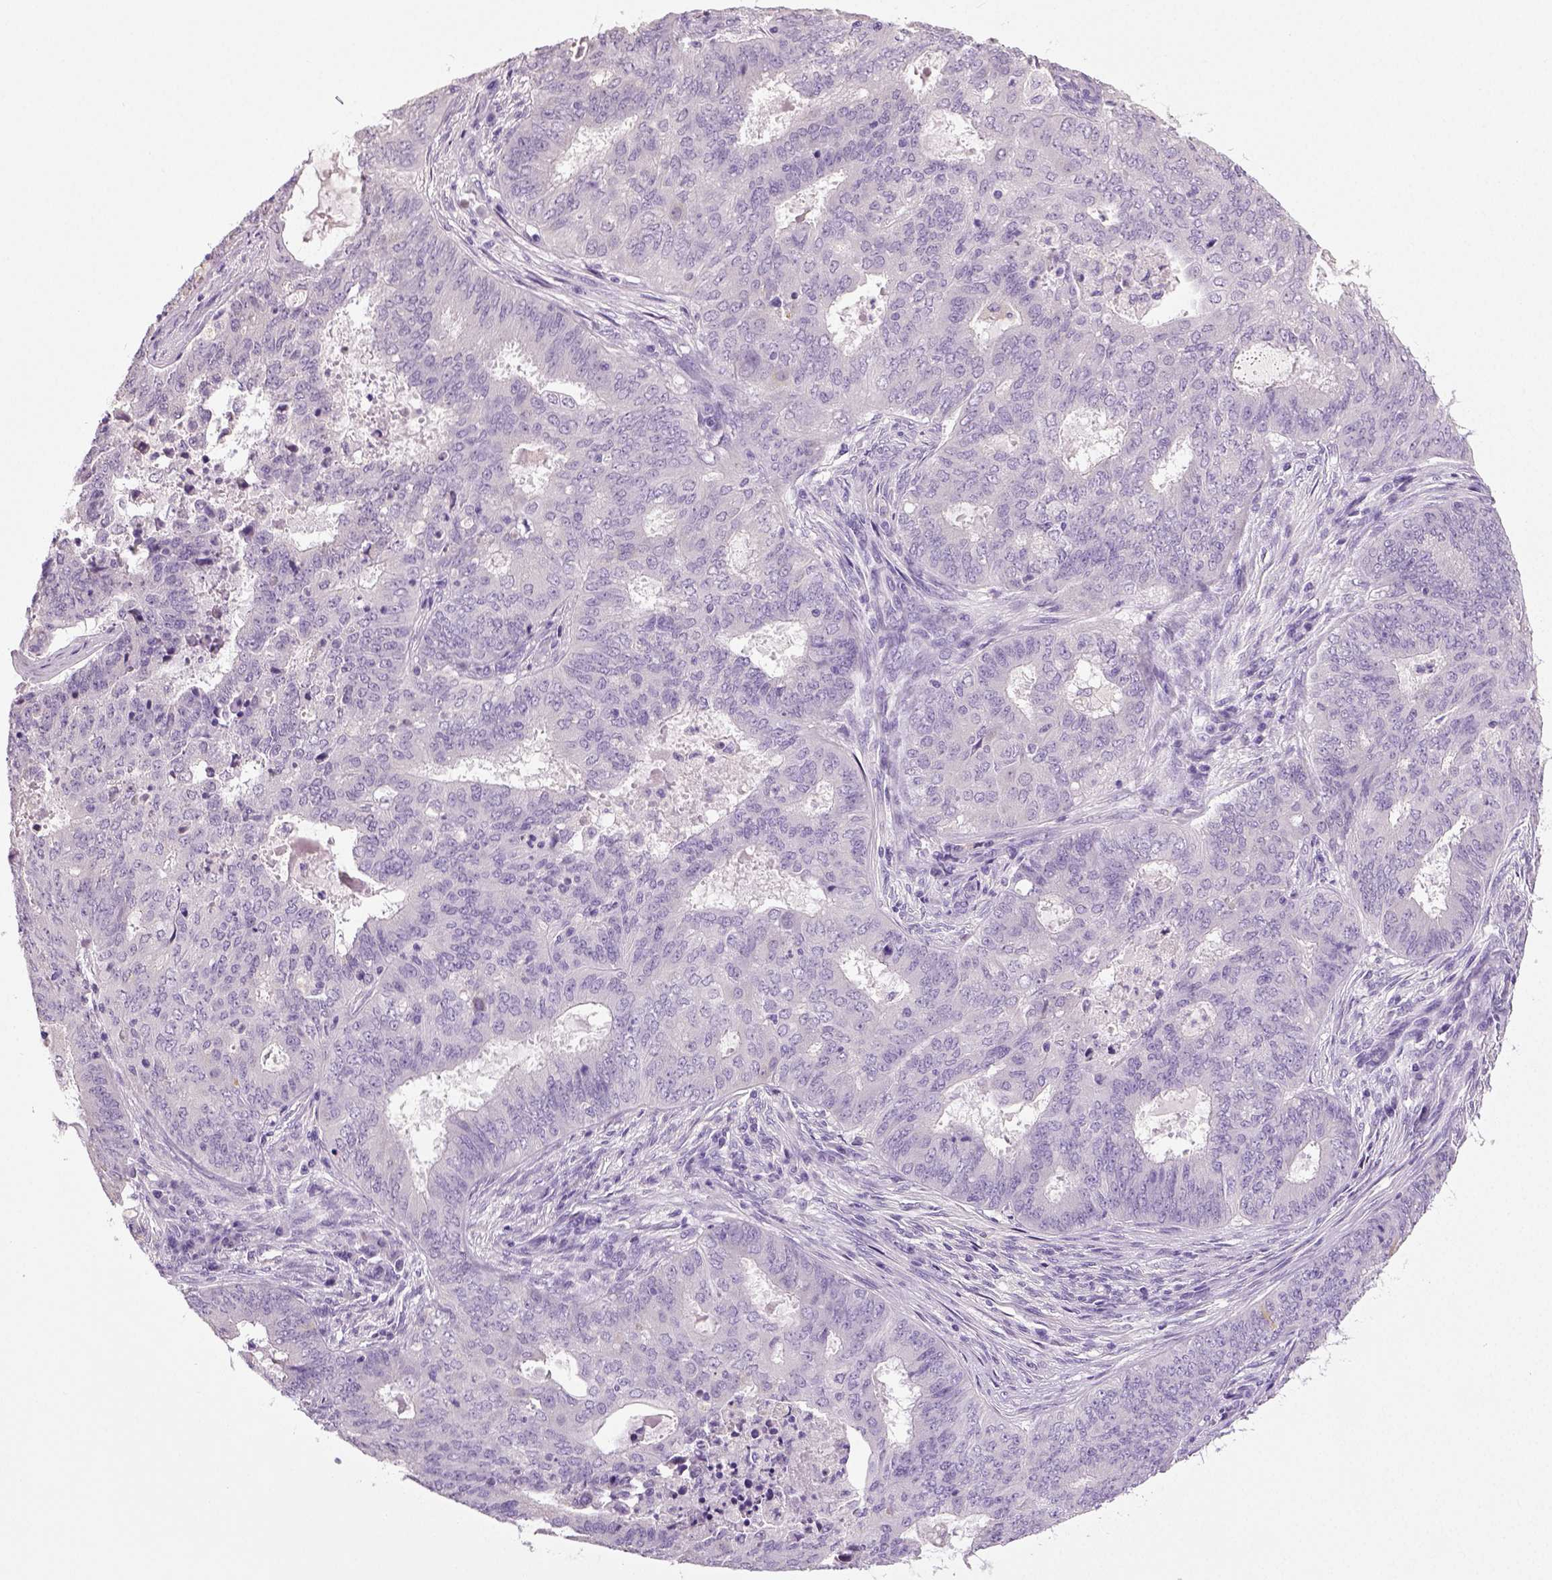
{"staining": {"intensity": "negative", "quantity": "none", "location": "none"}, "tissue": "endometrial cancer", "cell_type": "Tumor cells", "image_type": "cancer", "snomed": [{"axis": "morphology", "description": "Adenocarcinoma, NOS"}, {"axis": "topography", "description": "Endometrium"}], "caption": "Micrograph shows no protein expression in tumor cells of endometrial cancer (adenocarcinoma) tissue. Brightfield microscopy of IHC stained with DAB (3,3'-diaminobenzidine) (brown) and hematoxylin (blue), captured at high magnification.", "gene": "NECAB2", "patient": {"sex": "female", "age": 62}}